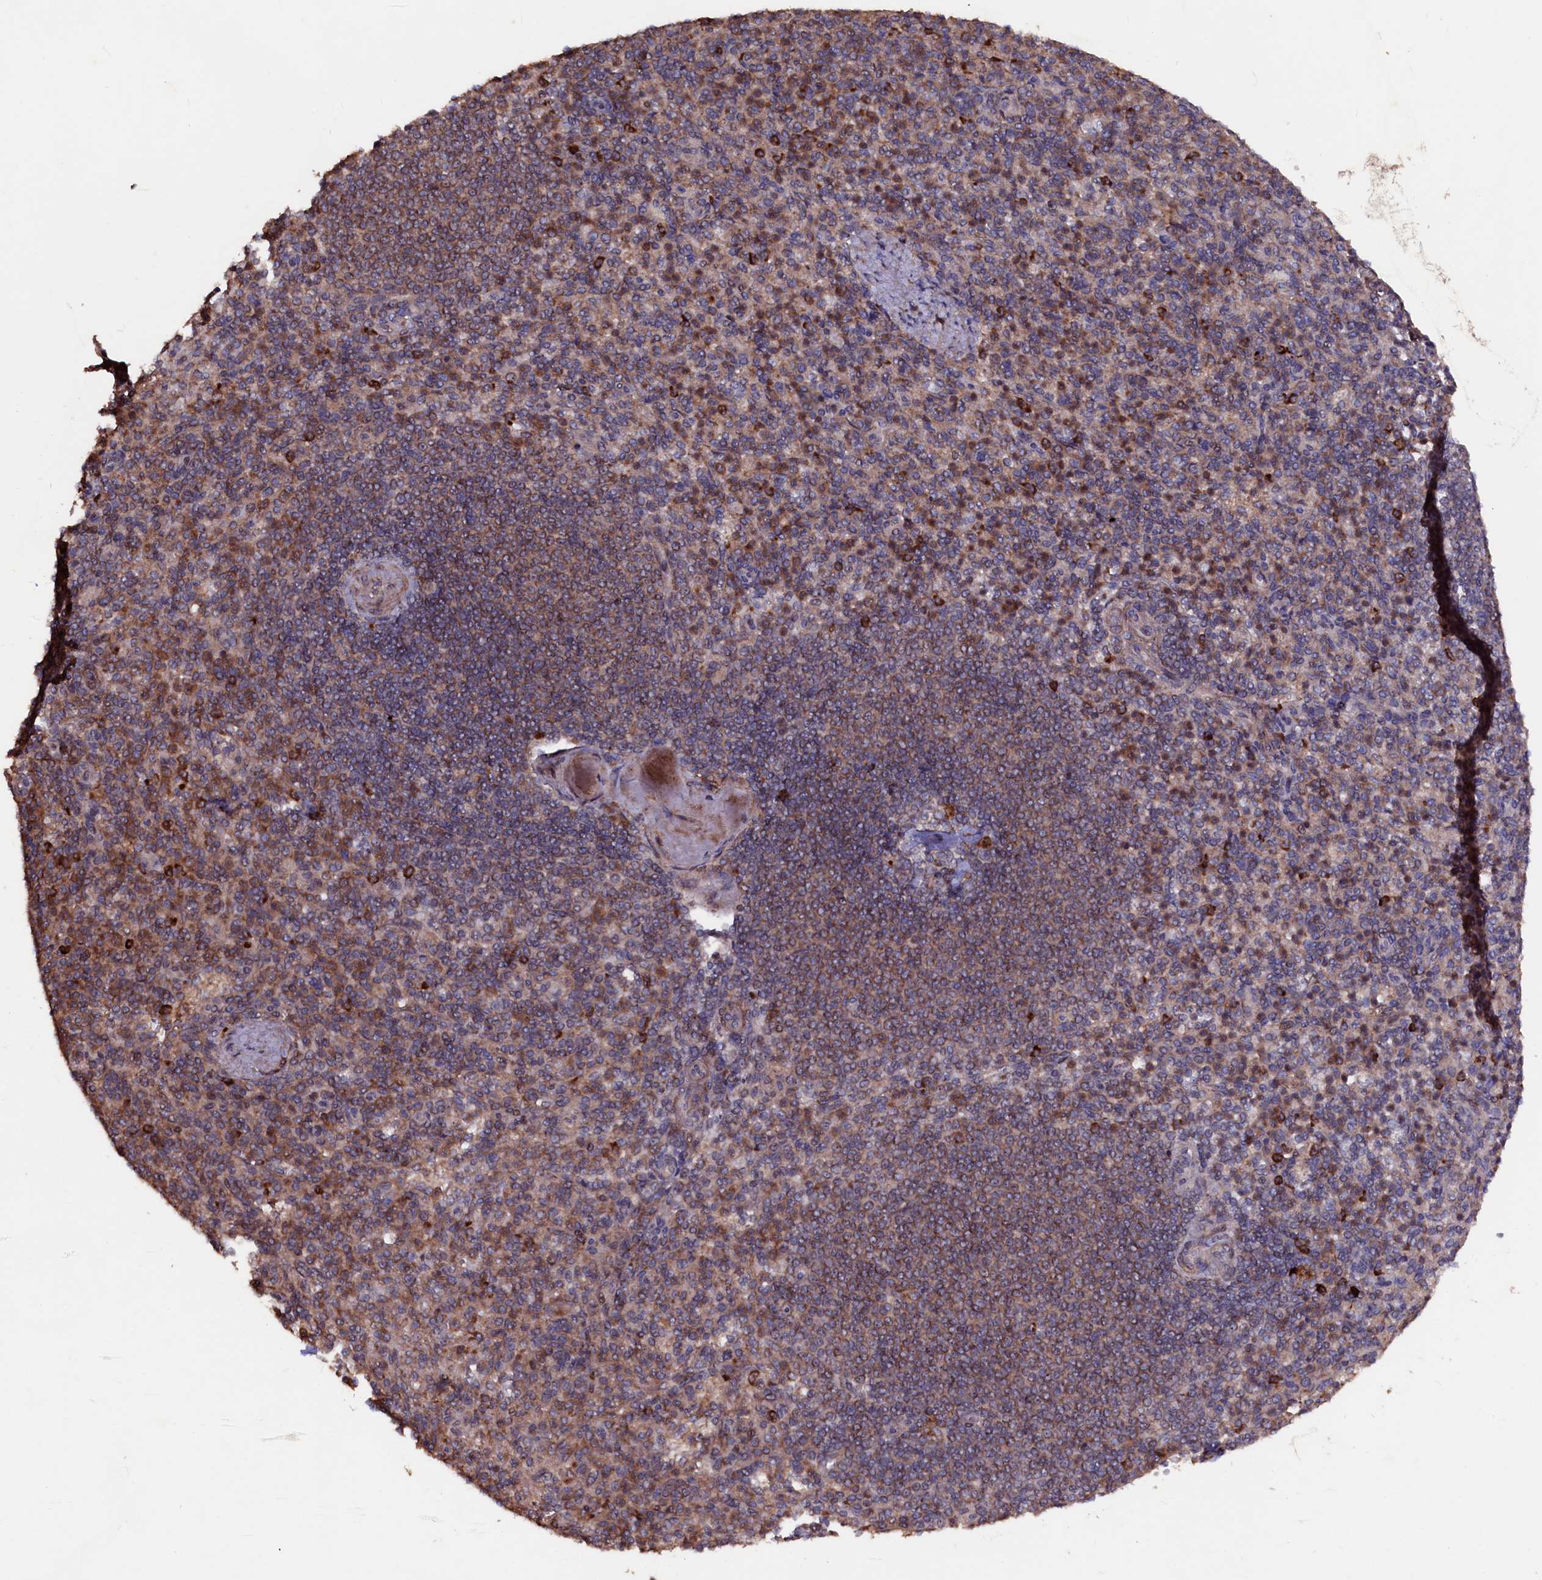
{"staining": {"intensity": "moderate", "quantity": "25%-75%", "location": "cytoplasmic/membranous,nuclear"}, "tissue": "spleen", "cell_type": "Cells in red pulp", "image_type": "normal", "snomed": [{"axis": "morphology", "description": "Normal tissue, NOS"}, {"axis": "topography", "description": "Spleen"}], "caption": "The histopathology image demonstrates immunohistochemical staining of normal spleen. There is moderate cytoplasmic/membranous,nuclear expression is seen in approximately 25%-75% of cells in red pulp.", "gene": "MYO1H", "patient": {"sex": "female", "age": 74}}